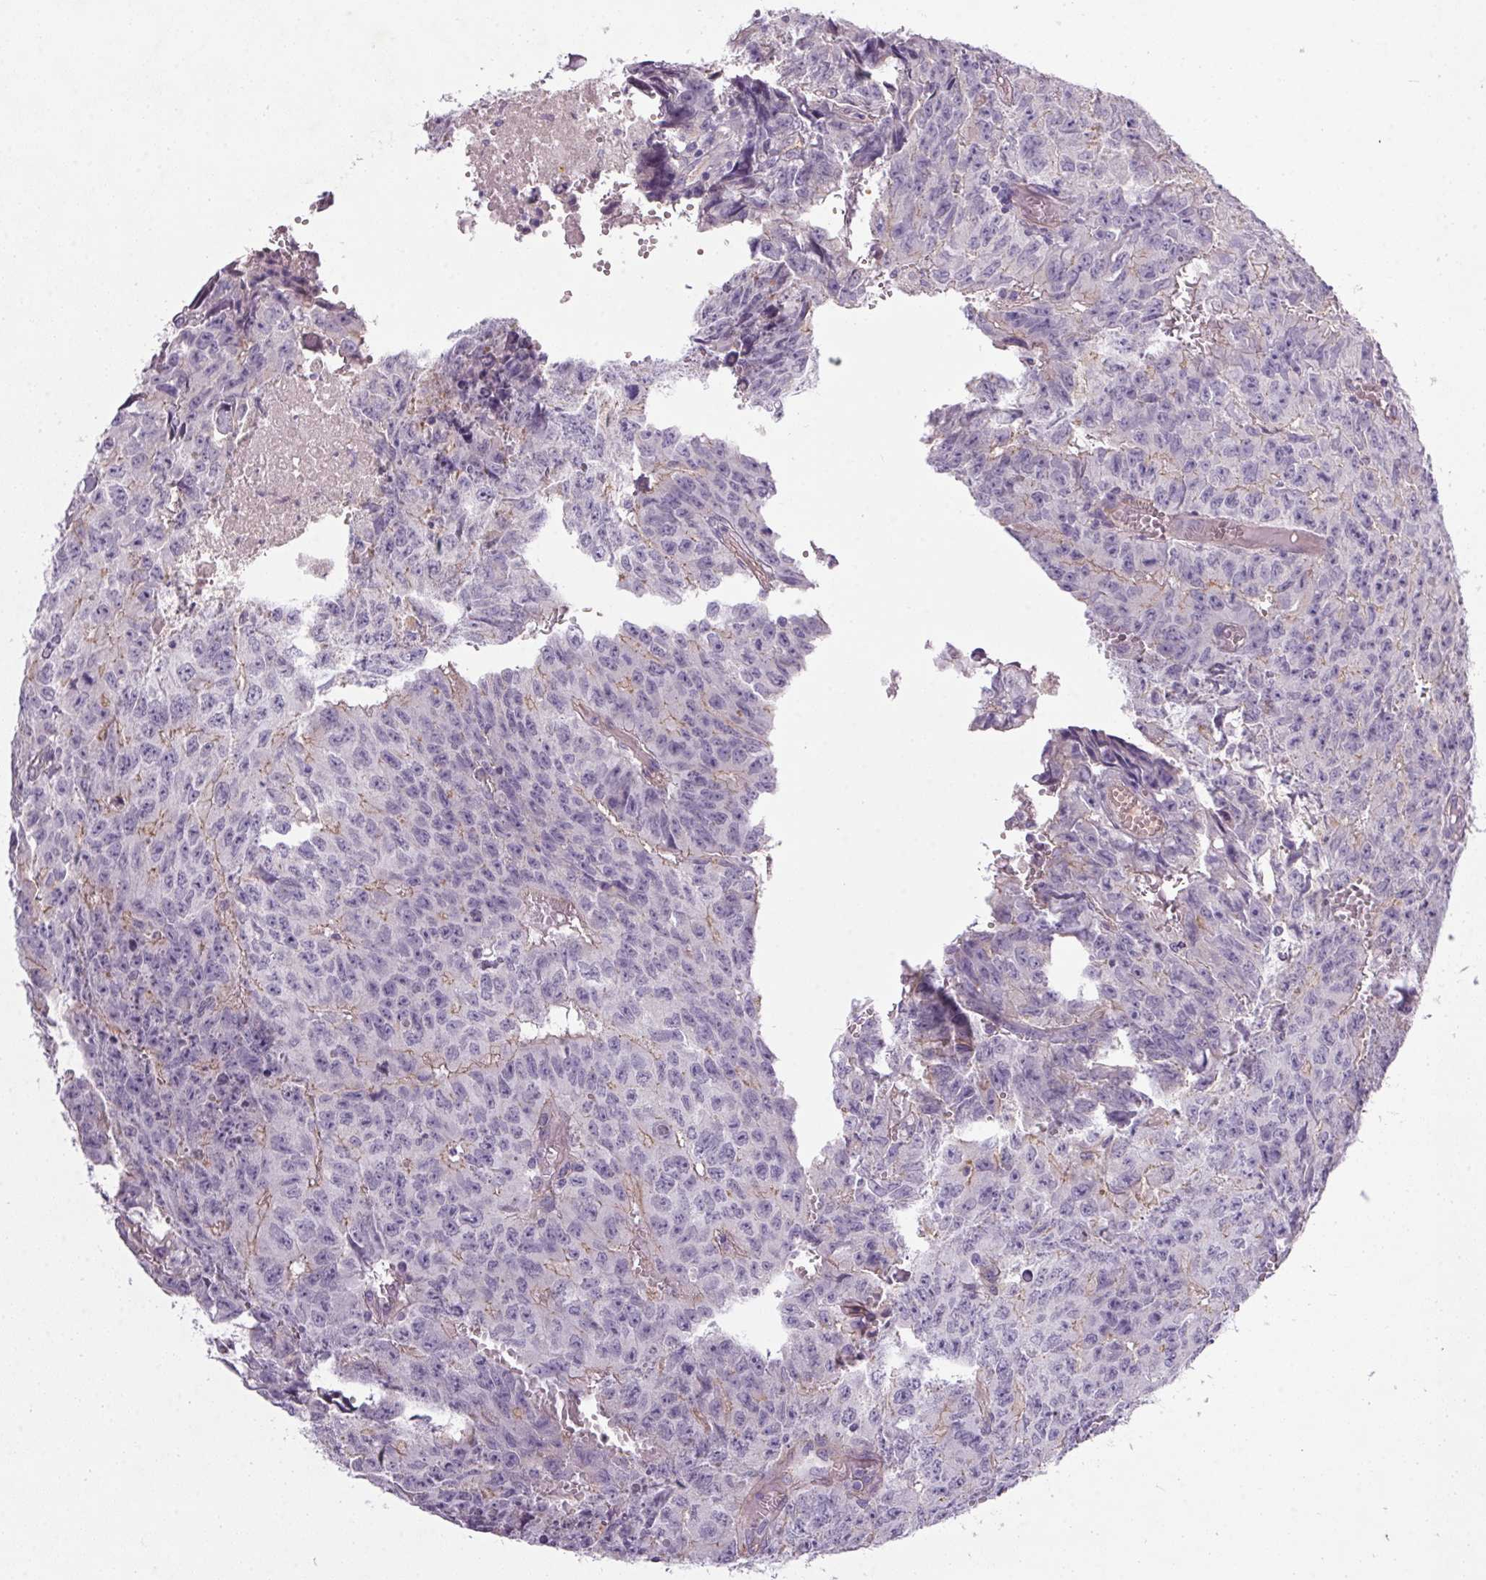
{"staining": {"intensity": "weak", "quantity": "25%-75%", "location": "cytoplasmic/membranous"}, "tissue": "testis cancer", "cell_type": "Tumor cells", "image_type": "cancer", "snomed": [{"axis": "morphology", "description": "Carcinoma, Embryonal, NOS"}, {"axis": "morphology", "description": "Teratoma, malignant, NOS"}, {"axis": "topography", "description": "Testis"}], "caption": "Immunohistochemical staining of human embryonal carcinoma (testis) shows low levels of weak cytoplasmic/membranous protein expression in approximately 25%-75% of tumor cells.", "gene": "APOC4", "patient": {"sex": "male", "age": 24}}